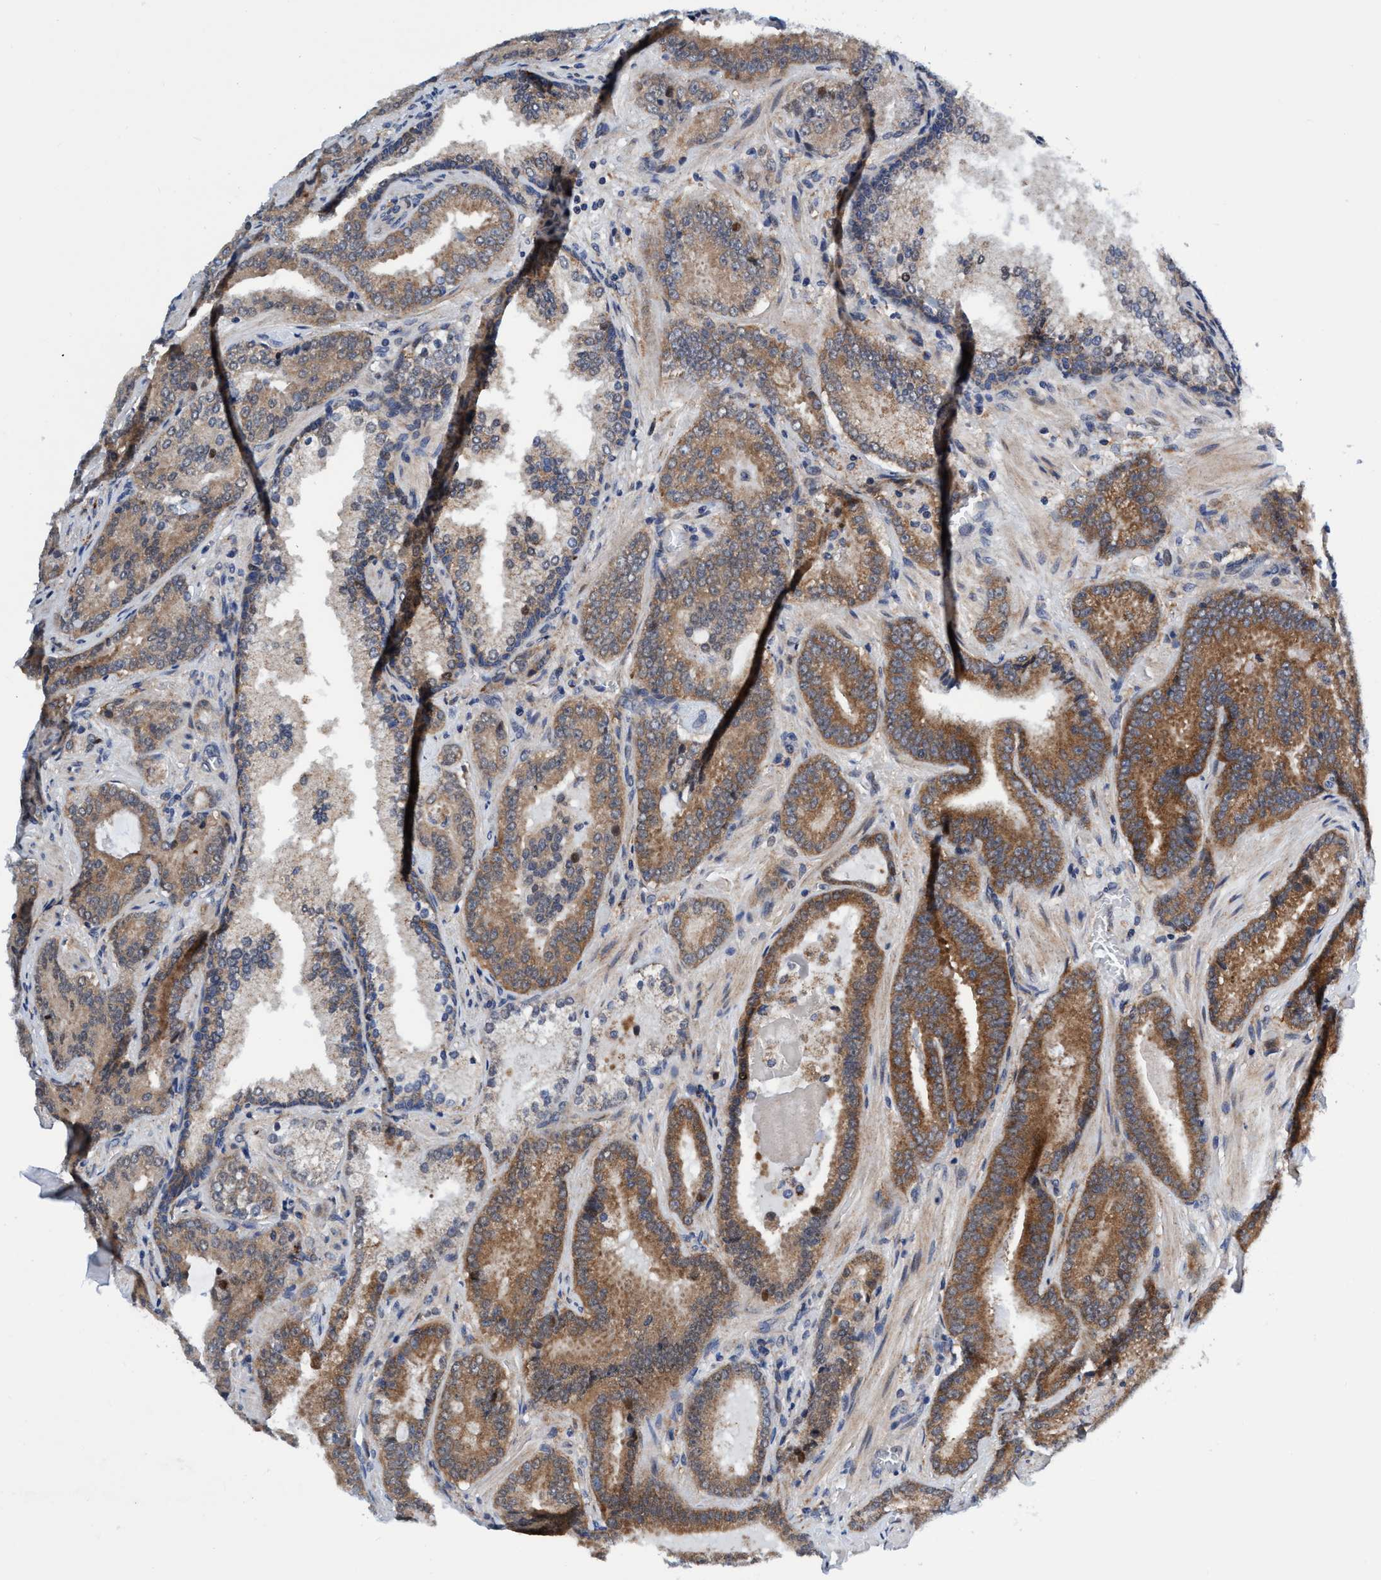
{"staining": {"intensity": "moderate", "quantity": ">75%", "location": "cytoplasmic/membranous"}, "tissue": "prostate cancer", "cell_type": "Tumor cells", "image_type": "cancer", "snomed": [{"axis": "morphology", "description": "Adenocarcinoma, Low grade"}, {"axis": "topography", "description": "Prostate"}], "caption": "A micrograph of human low-grade adenocarcinoma (prostate) stained for a protein demonstrates moderate cytoplasmic/membranous brown staining in tumor cells.", "gene": "AGAP2", "patient": {"sex": "male", "age": 51}}